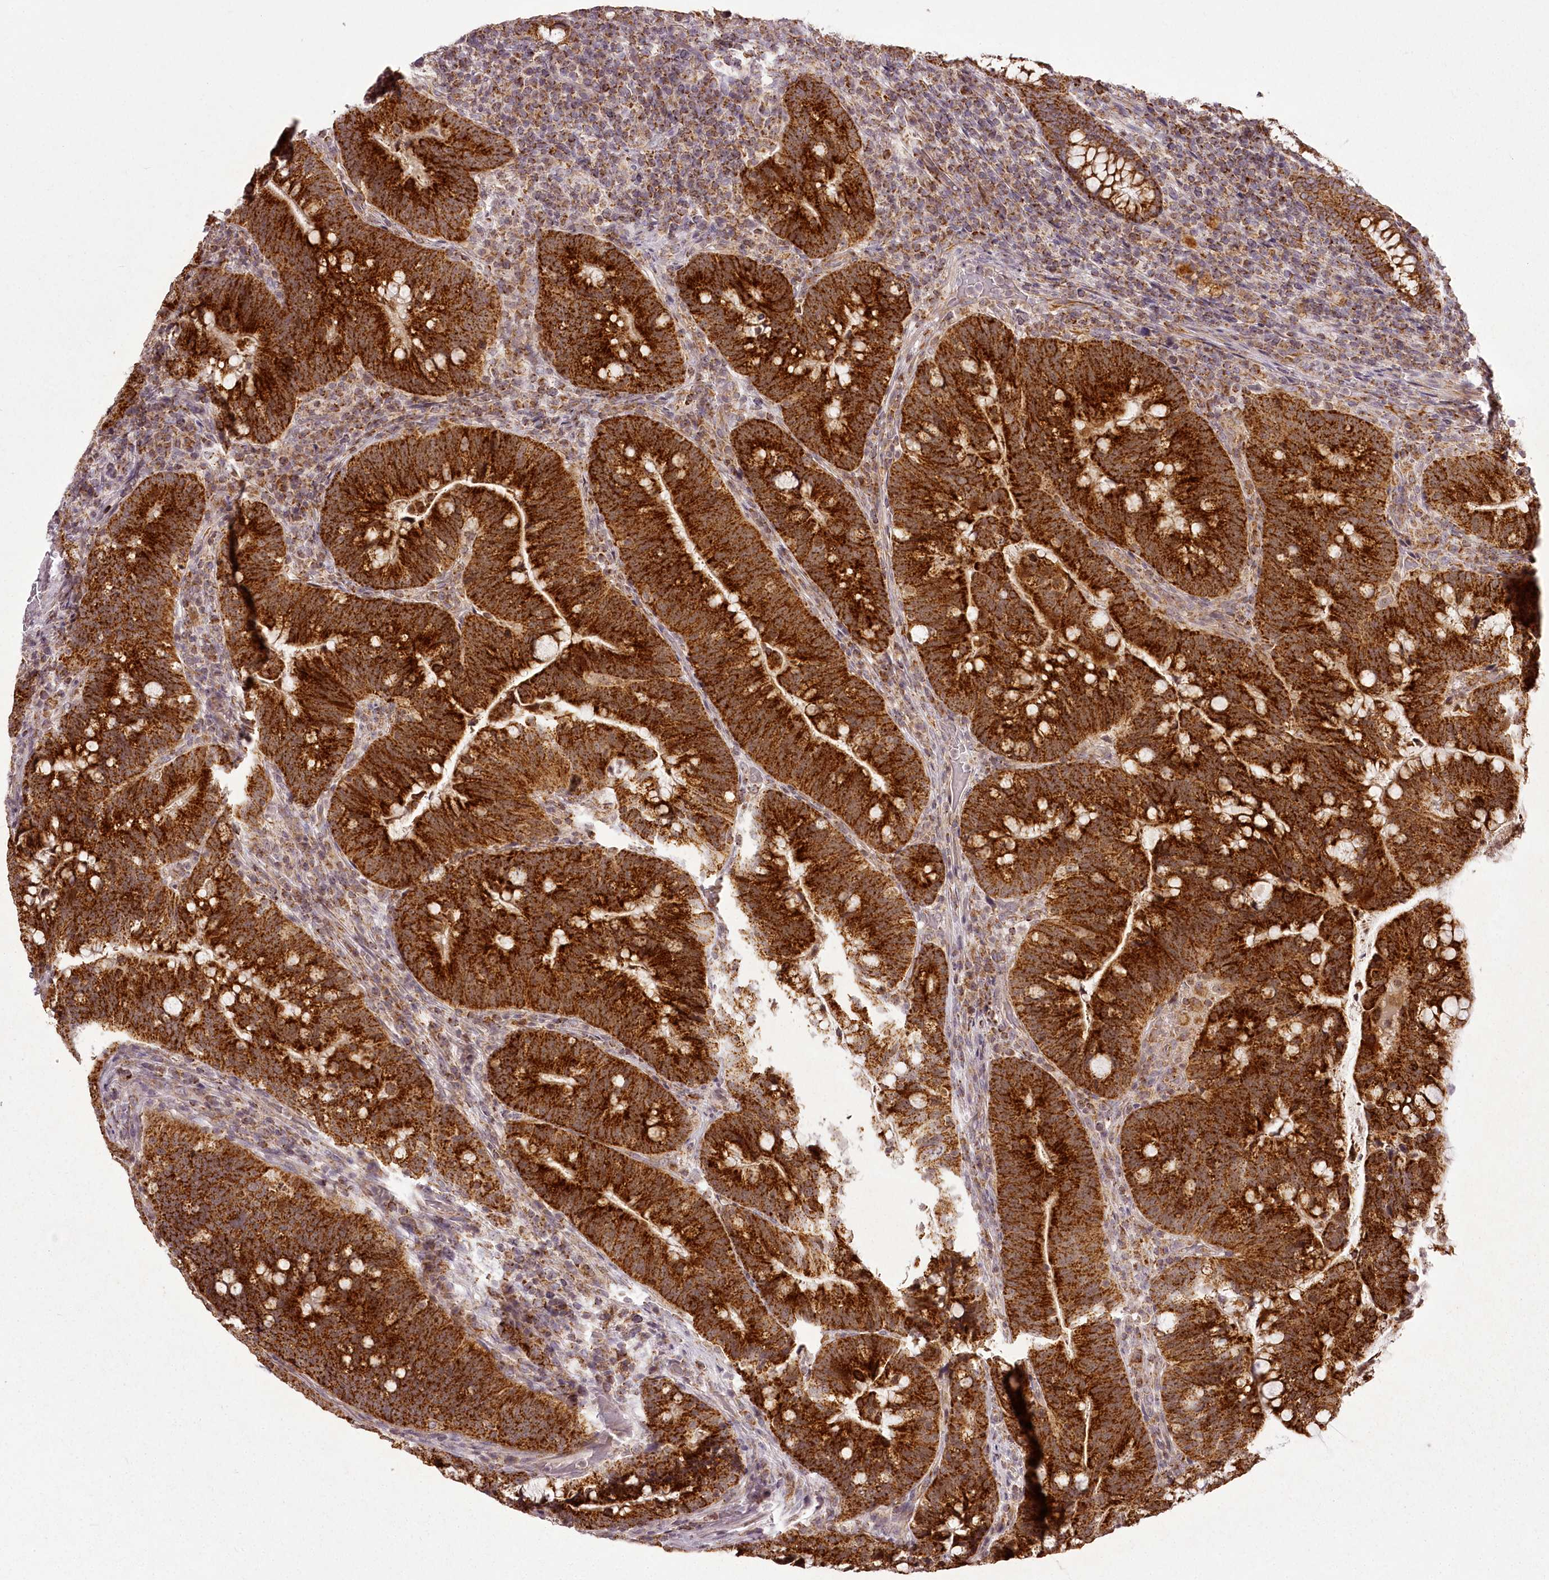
{"staining": {"intensity": "strong", "quantity": ">75%", "location": "cytoplasmic/membranous"}, "tissue": "colorectal cancer", "cell_type": "Tumor cells", "image_type": "cancer", "snomed": [{"axis": "morphology", "description": "Normal tissue, NOS"}, {"axis": "morphology", "description": "Adenocarcinoma, NOS"}, {"axis": "topography", "description": "Colon"}], "caption": "An image of colorectal adenocarcinoma stained for a protein exhibits strong cytoplasmic/membranous brown staining in tumor cells.", "gene": "CHCHD2", "patient": {"sex": "female", "age": 66}}